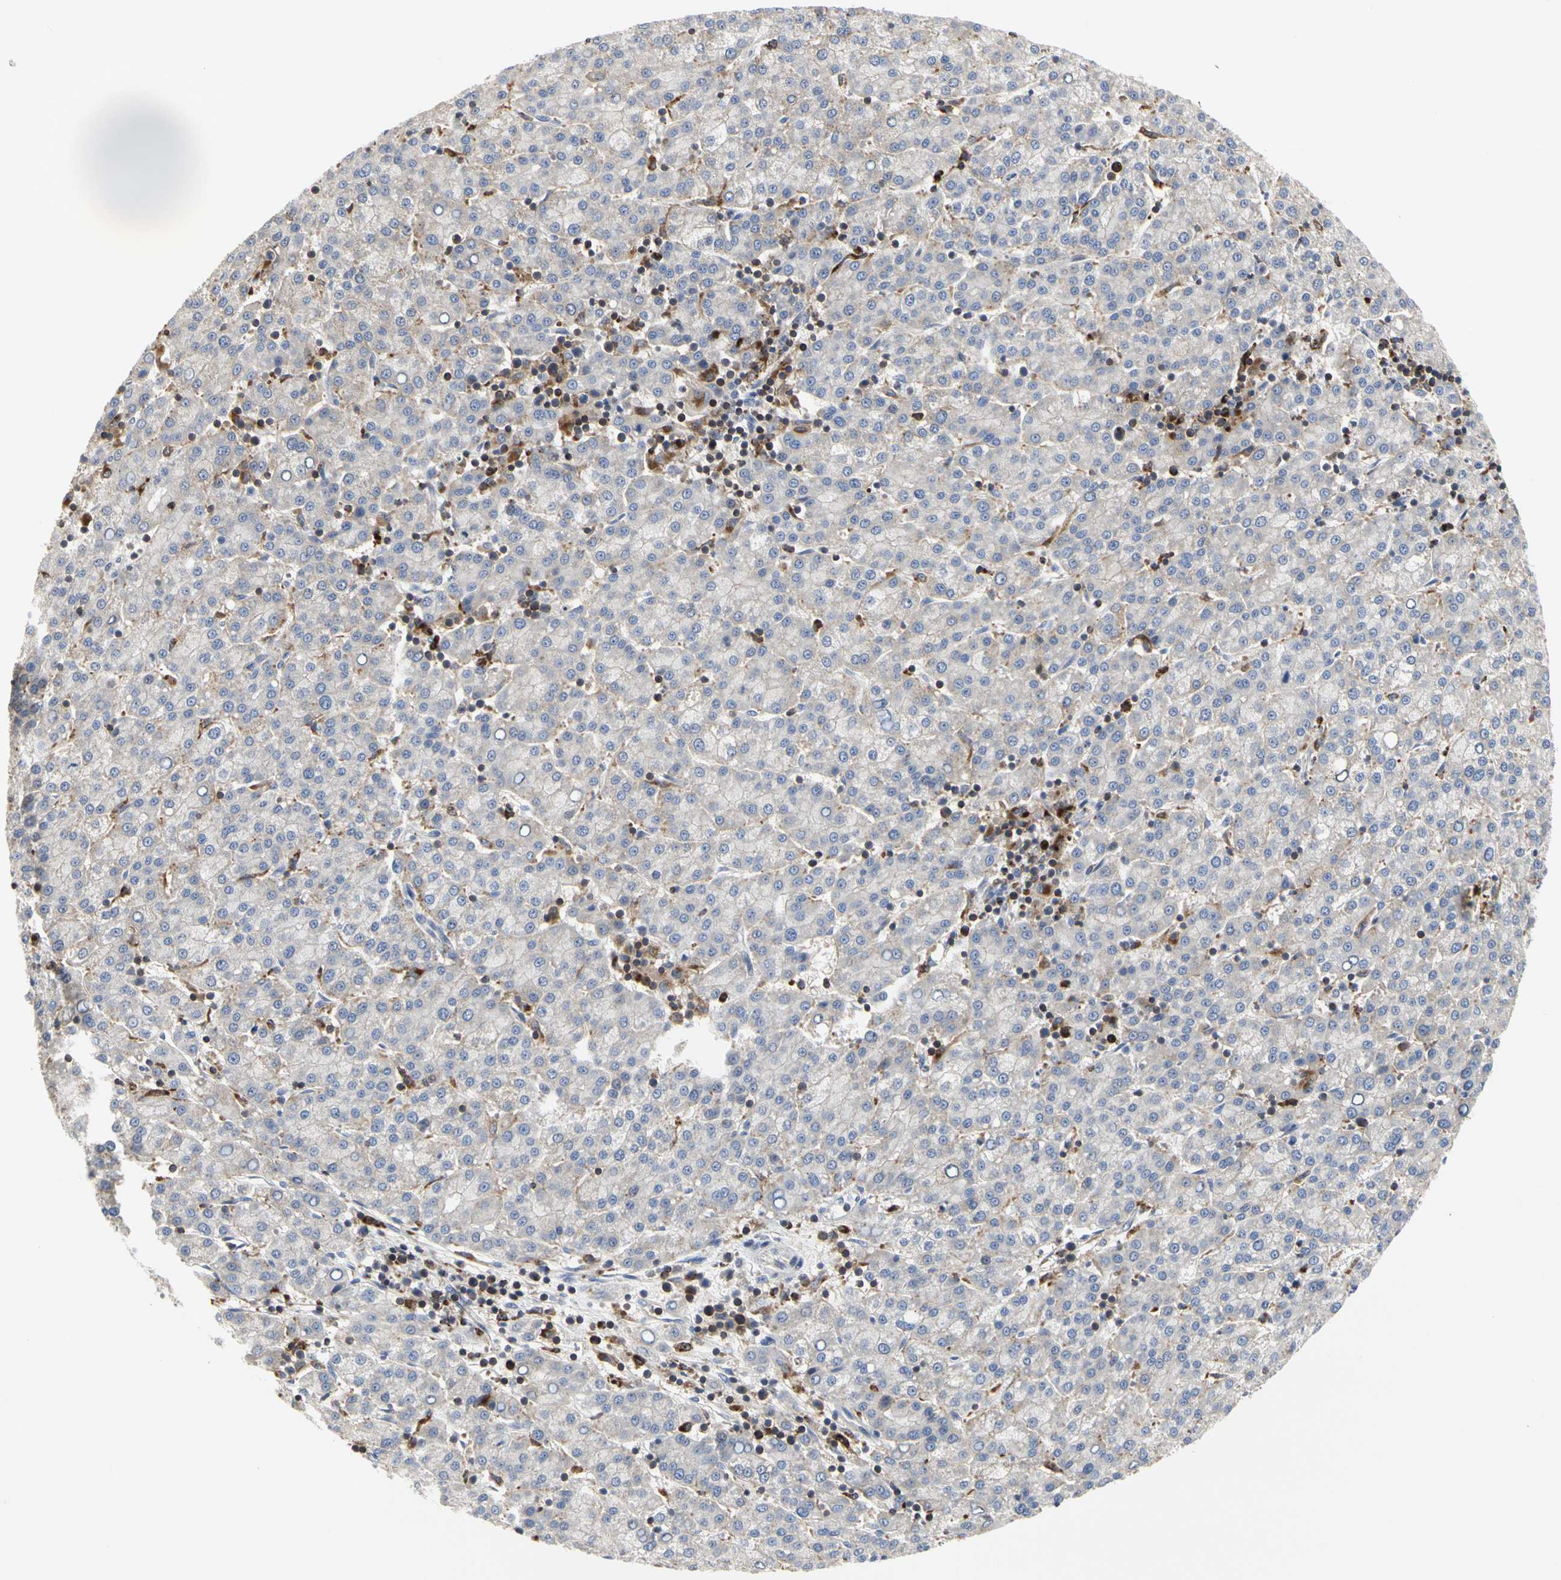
{"staining": {"intensity": "negative", "quantity": "none", "location": "none"}, "tissue": "liver cancer", "cell_type": "Tumor cells", "image_type": "cancer", "snomed": [{"axis": "morphology", "description": "Carcinoma, Hepatocellular, NOS"}, {"axis": "topography", "description": "Liver"}], "caption": "Immunohistochemistry (IHC) of human liver hepatocellular carcinoma displays no expression in tumor cells.", "gene": "NAPG", "patient": {"sex": "female", "age": 58}}